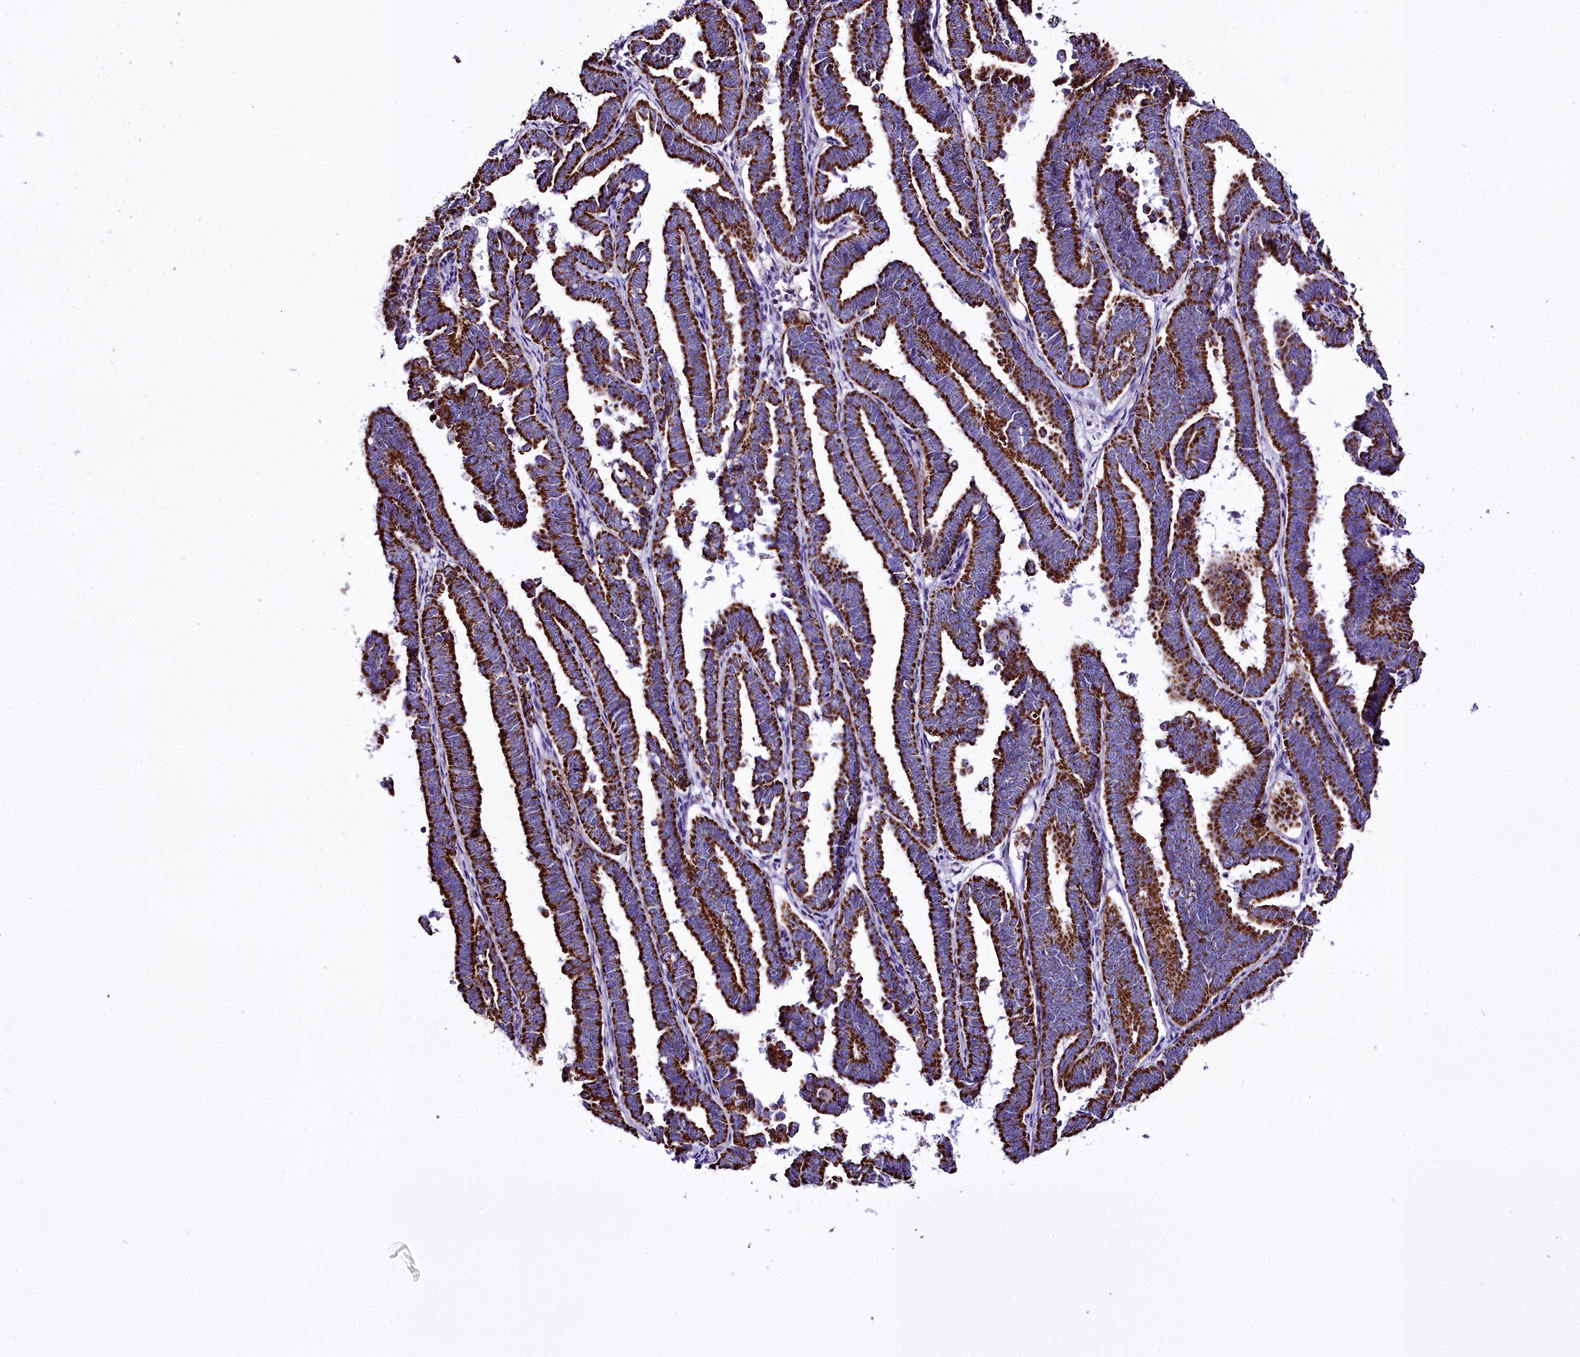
{"staining": {"intensity": "strong", "quantity": ">75%", "location": "cytoplasmic/membranous"}, "tissue": "endometrial cancer", "cell_type": "Tumor cells", "image_type": "cancer", "snomed": [{"axis": "morphology", "description": "Adenocarcinoma, NOS"}, {"axis": "topography", "description": "Endometrium"}], "caption": "There is high levels of strong cytoplasmic/membranous staining in tumor cells of adenocarcinoma (endometrial), as demonstrated by immunohistochemical staining (brown color).", "gene": "WDFY3", "patient": {"sex": "female", "age": 75}}